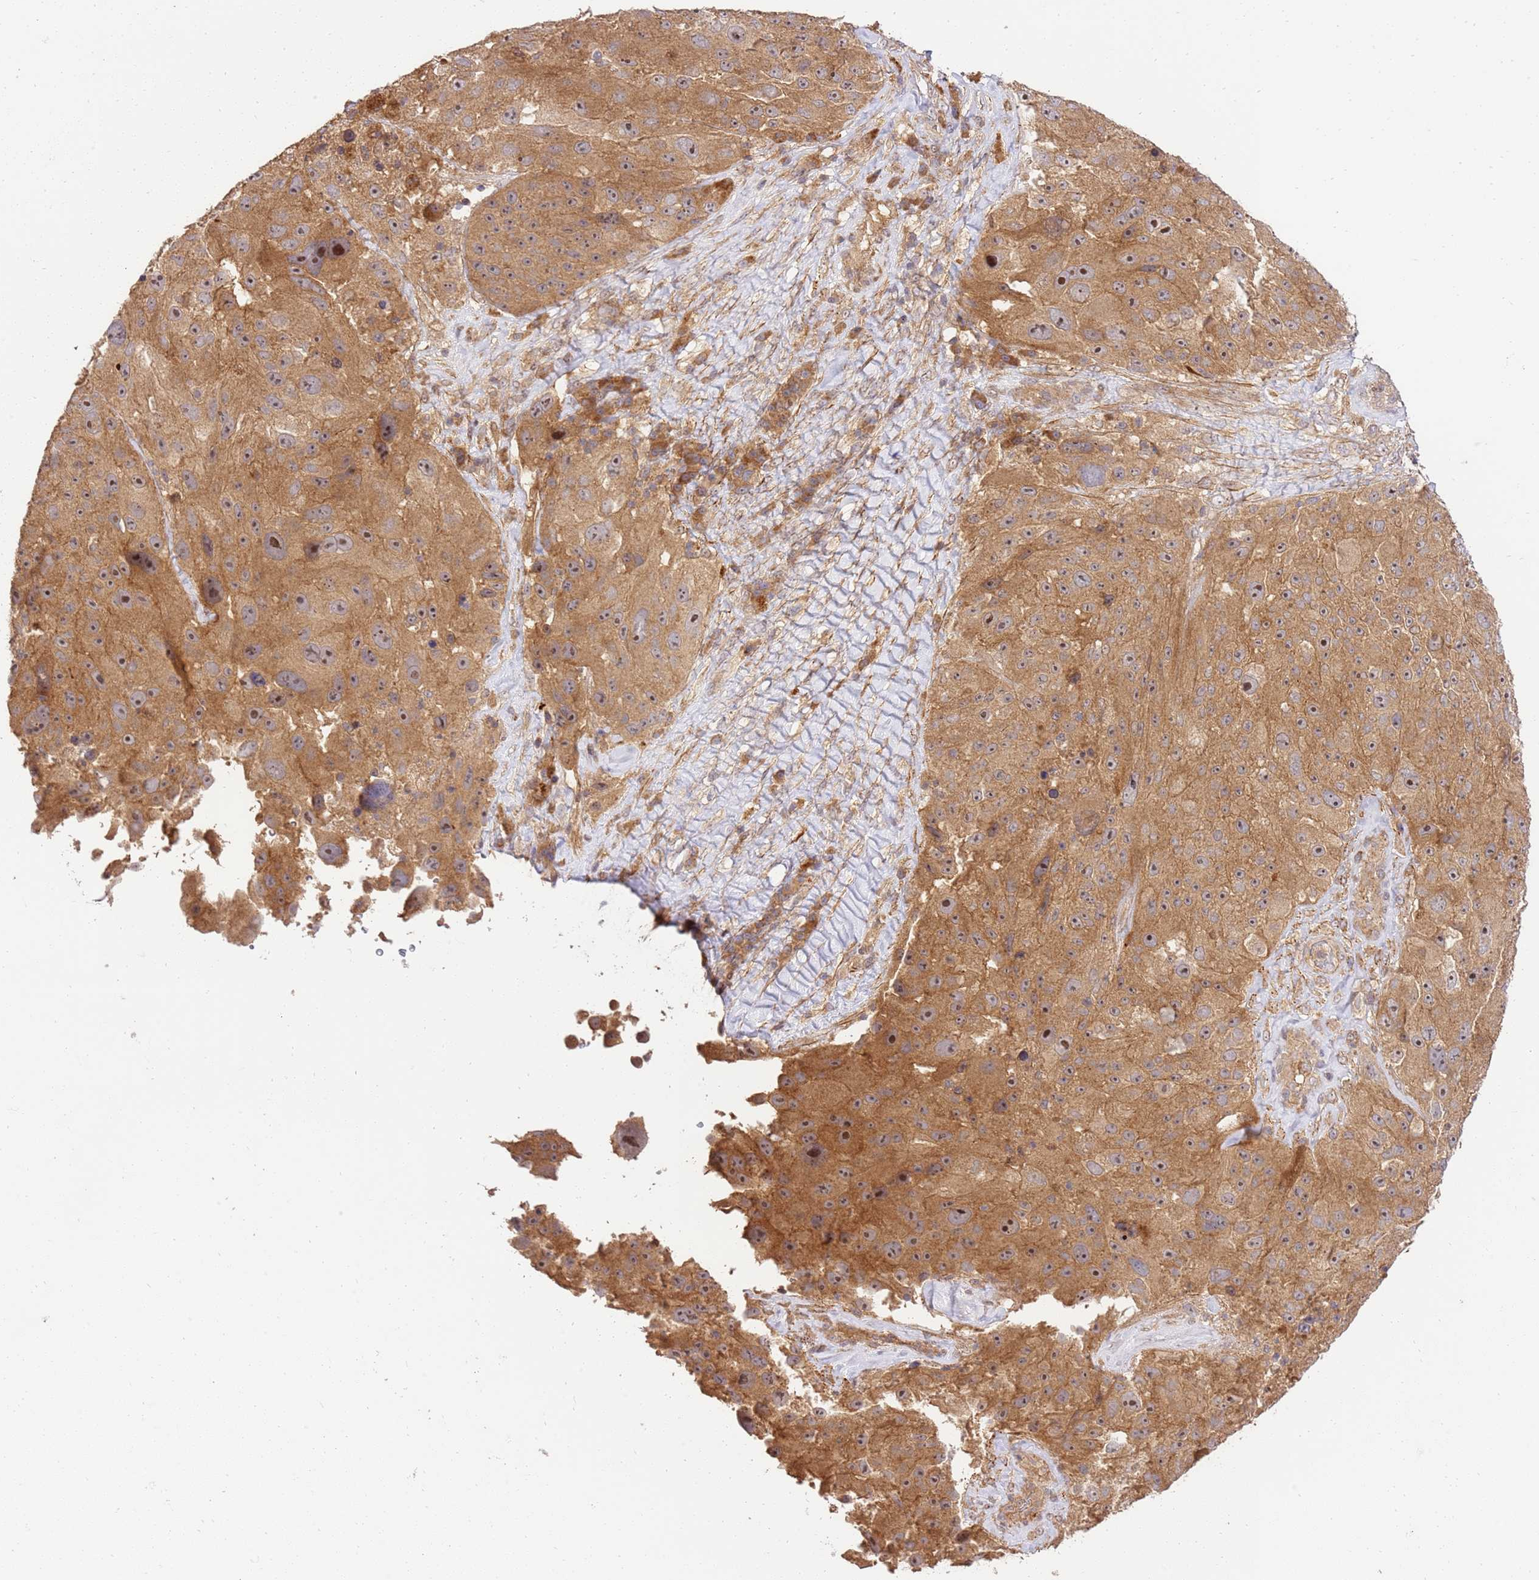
{"staining": {"intensity": "moderate", "quantity": ">75%", "location": "cytoplasmic/membranous,nuclear"}, "tissue": "melanoma", "cell_type": "Tumor cells", "image_type": "cancer", "snomed": [{"axis": "morphology", "description": "Malignant melanoma, Metastatic site"}, {"axis": "topography", "description": "Lymph node"}], "caption": "Malignant melanoma (metastatic site) stained with a brown dye exhibits moderate cytoplasmic/membranous and nuclear positive expression in about >75% of tumor cells.", "gene": "GAREM1", "patient": {"sex": "male", "age": 62}}